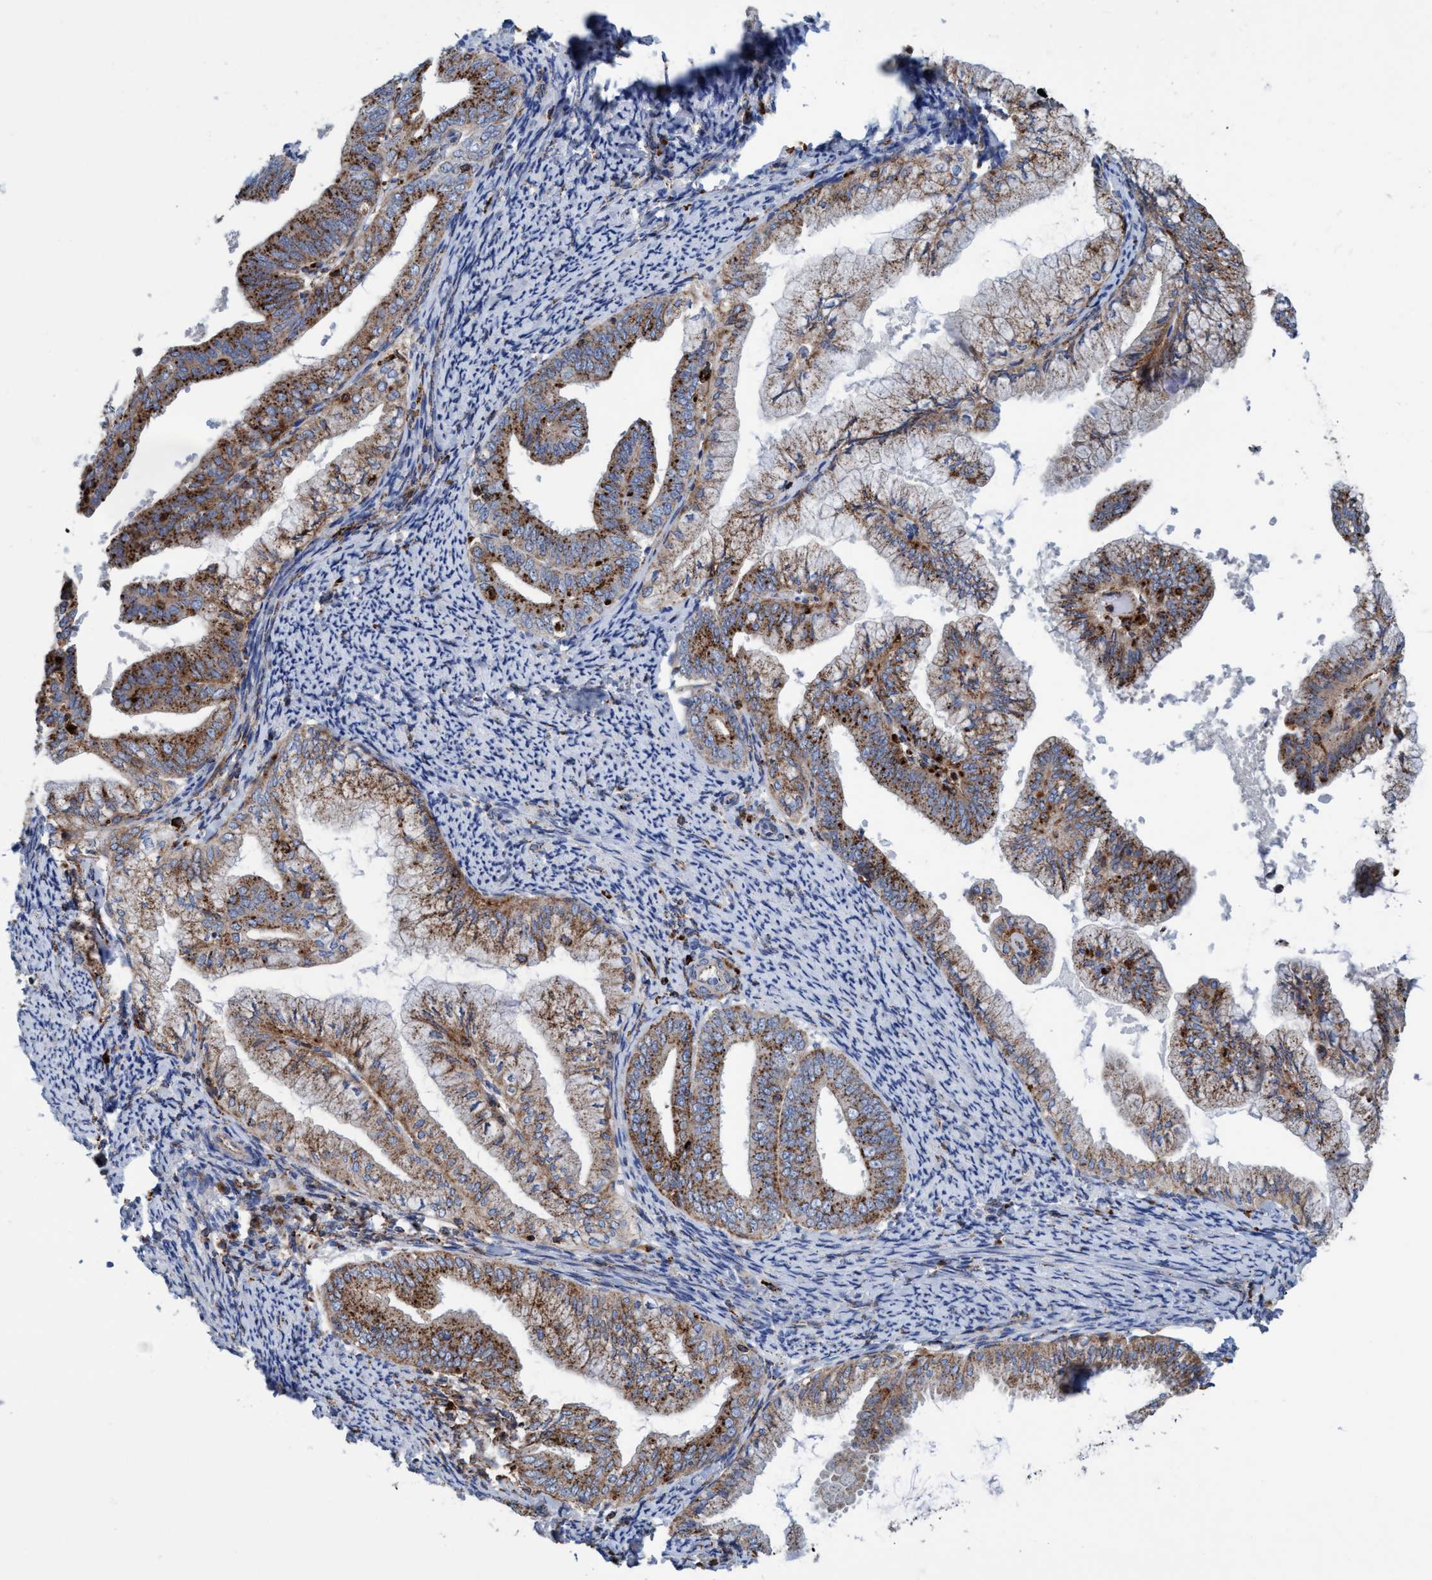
{"staining": {"intensity": "moderate", "quantity": ">75%", "location": "cytoplasmic/membranous"}, "tissue": "endometrial cancer", "cell_type": "Tumor cells", "image_type": "cancer", "snomed": [{"axis": "morphology", "description": "Adenocarcinoma, NOS"}, {"axis": "topography", "description": "Endometrium"}], "caption": "About >75% of tumor cells in human endometrial cancer (adenocarcinoma) reveal moderate cytoplasmic/membranous protein positivity as visualized by brown immunohistochemical staining.", "gene": "TRIM65", "patient": {"sex": "female", "age": 63}}